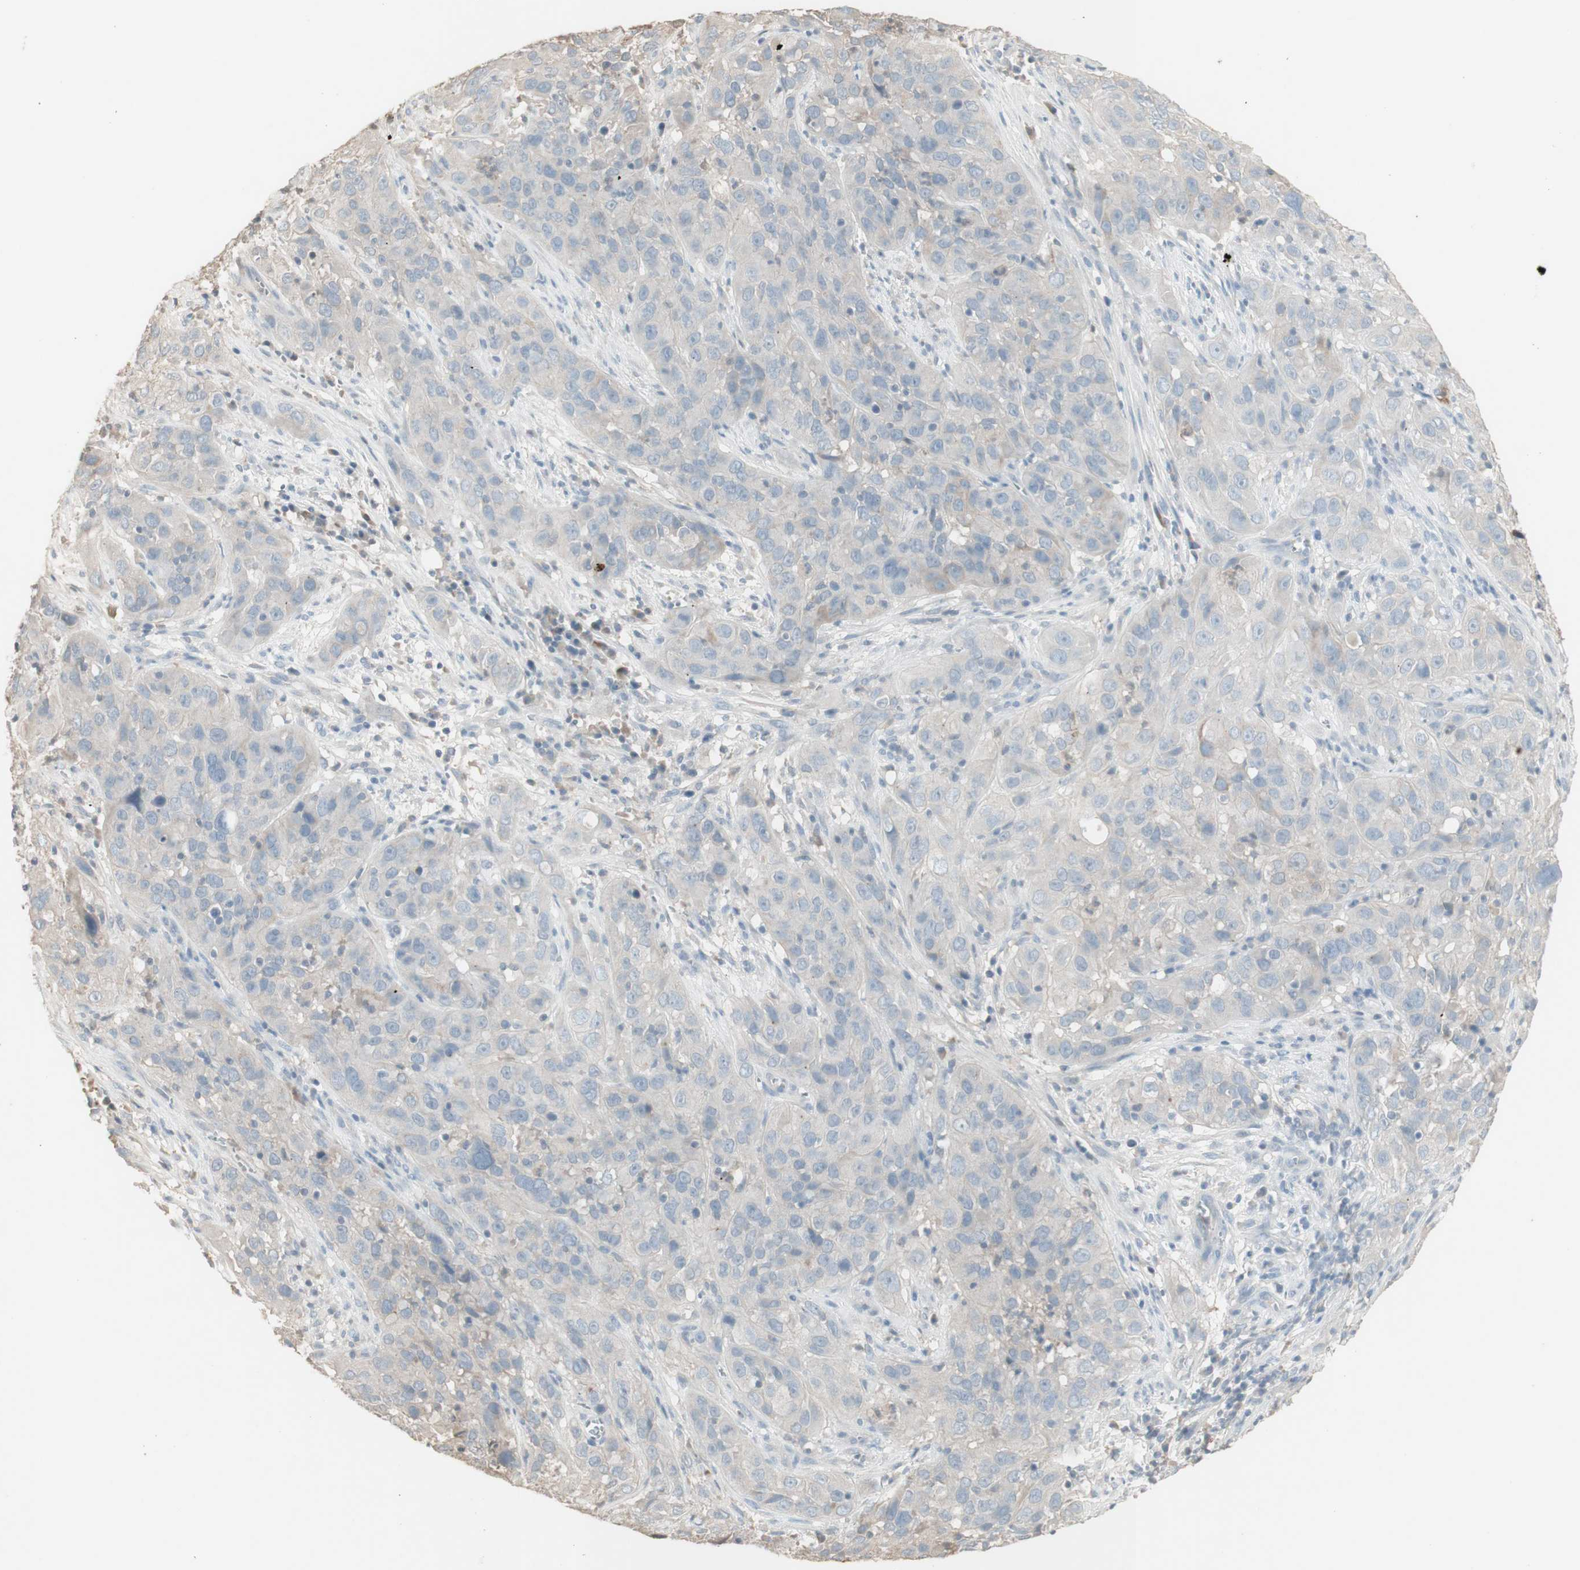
{"staining": {"intensity": "negative", "quantity": "none", "location": "none"}, "tissue": "cervical cancer", "cell_type": "Tumor cells", "image_type": "cancer", "snomed": [{"axis": "morphology", "description": "Squamous cell carcinoma, NOS"}, {"axis": "topography", "description": "Cervix"}], "caption": "A micrograph of cervical squamous cell carcinoma stained for a protein reveals no brown staining in tumor cells.", "gene": "IFNG", "patient": {"sex": "female", "age": 32}}